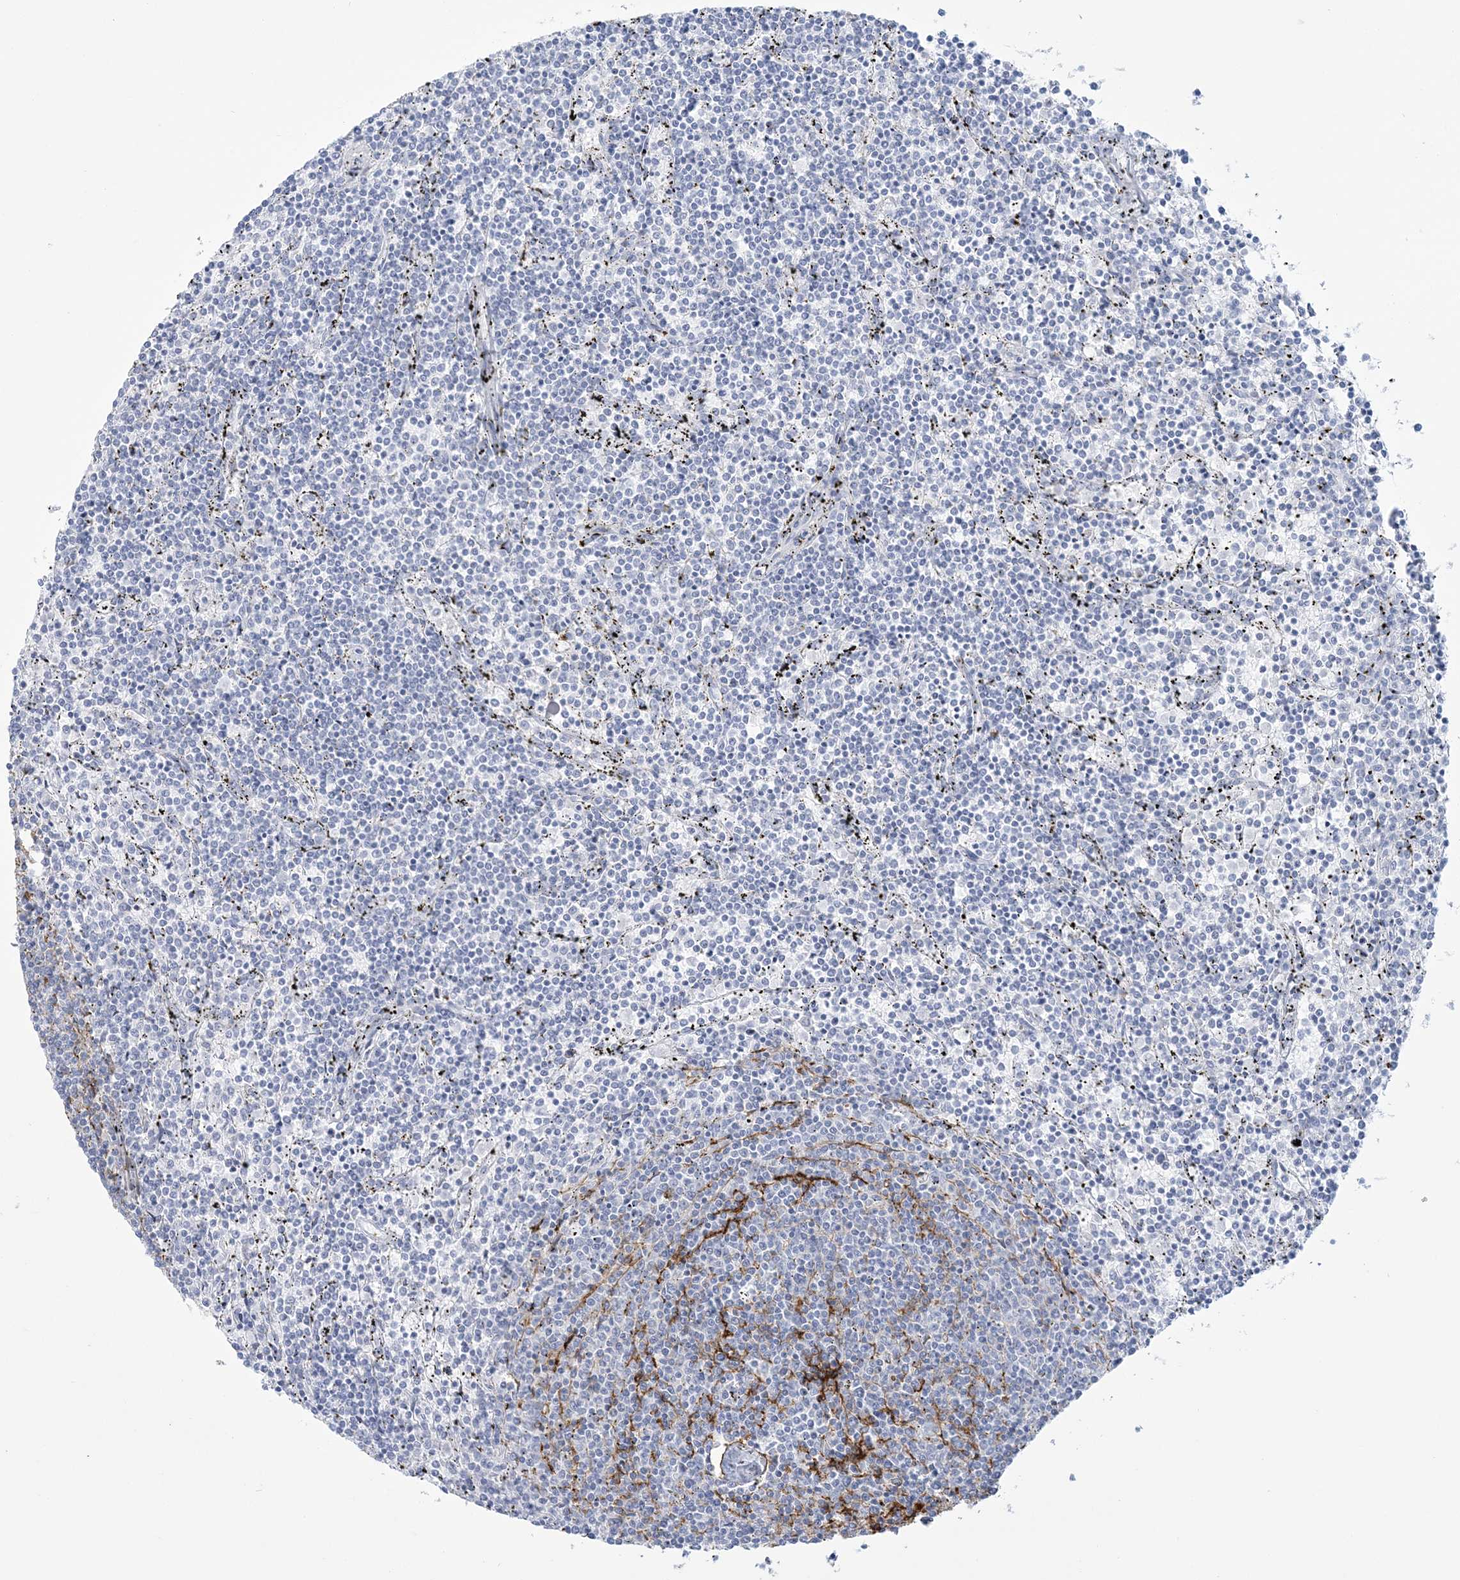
{"staining": {"intensity": "negative", "quantity": "none", "location": "none"}, "tissue": "lymphoma", "cell_type": "Tumor cells", "image_type": "cancer", "snomed": [{"axis": "morphology", "description": "Malignant lymphoma, non-Hodgkin's type, Low grade"}, {"axis": "topography", "description": "Spleen"}], "caption": "Tumor cells are negative for brown protein staining in lymphoma.", "gene": "ADGB", "patient": {"sex": "female", "age": 50}}